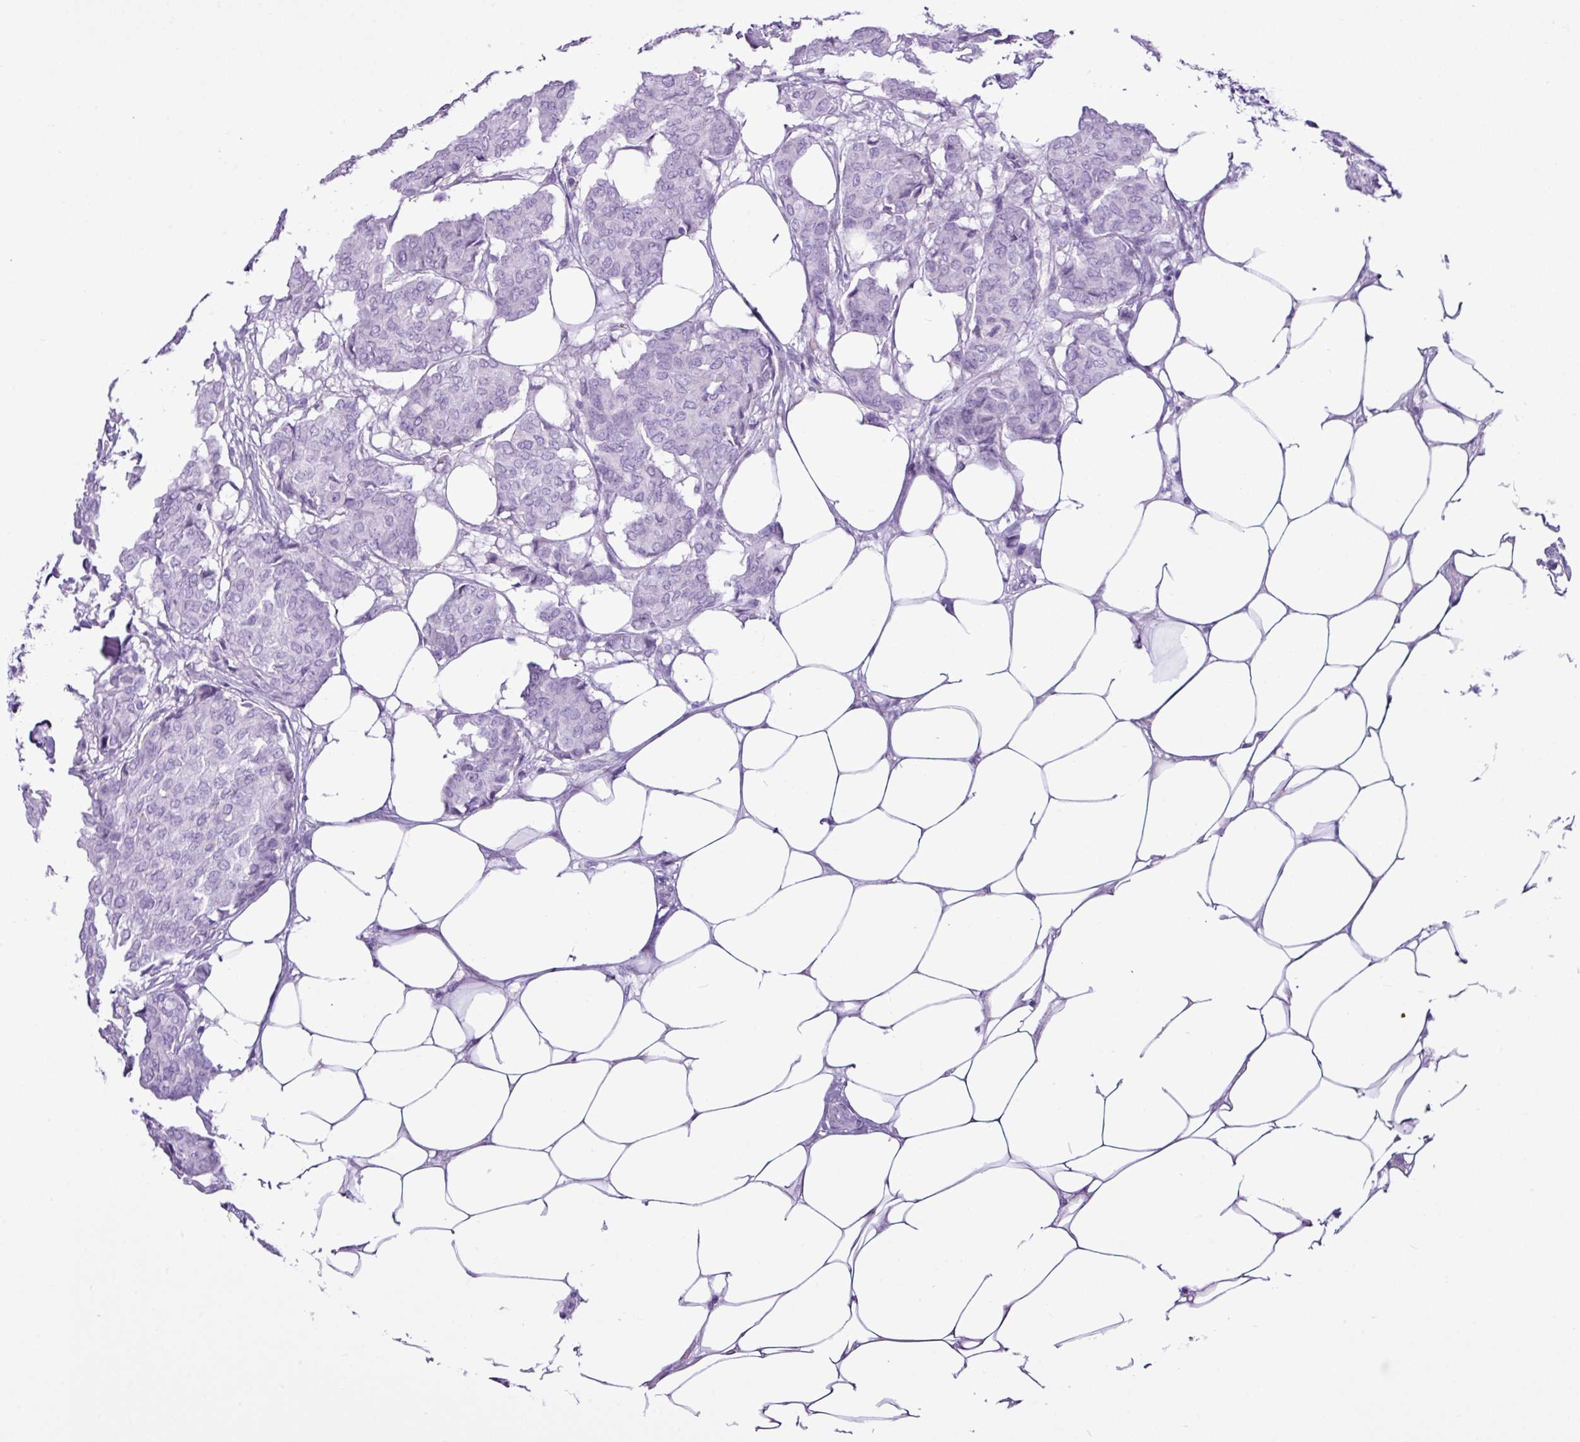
{"staining": {"intensity": "negative", "quantity": "none", "location": "none"}, "tissue": "breast cancer", "cell_type": "Tumor cells", "image_type": "cancer", "snomed": [{"axis": "morphology", "description": "Duct carcinoma"}, {"axis": "topography", "description": "Breast"}], "caption": "High magnification brightfield microscopy of invasive ductal carcinoma (breast) stained with DAB (3,3'-diaminobenzidine) (brown) and counterstained with hematoxylin (blue): tumor cells show no significant staining.", "gene": "LILRB4", "patient": {"sex": "female", "age": 75}}